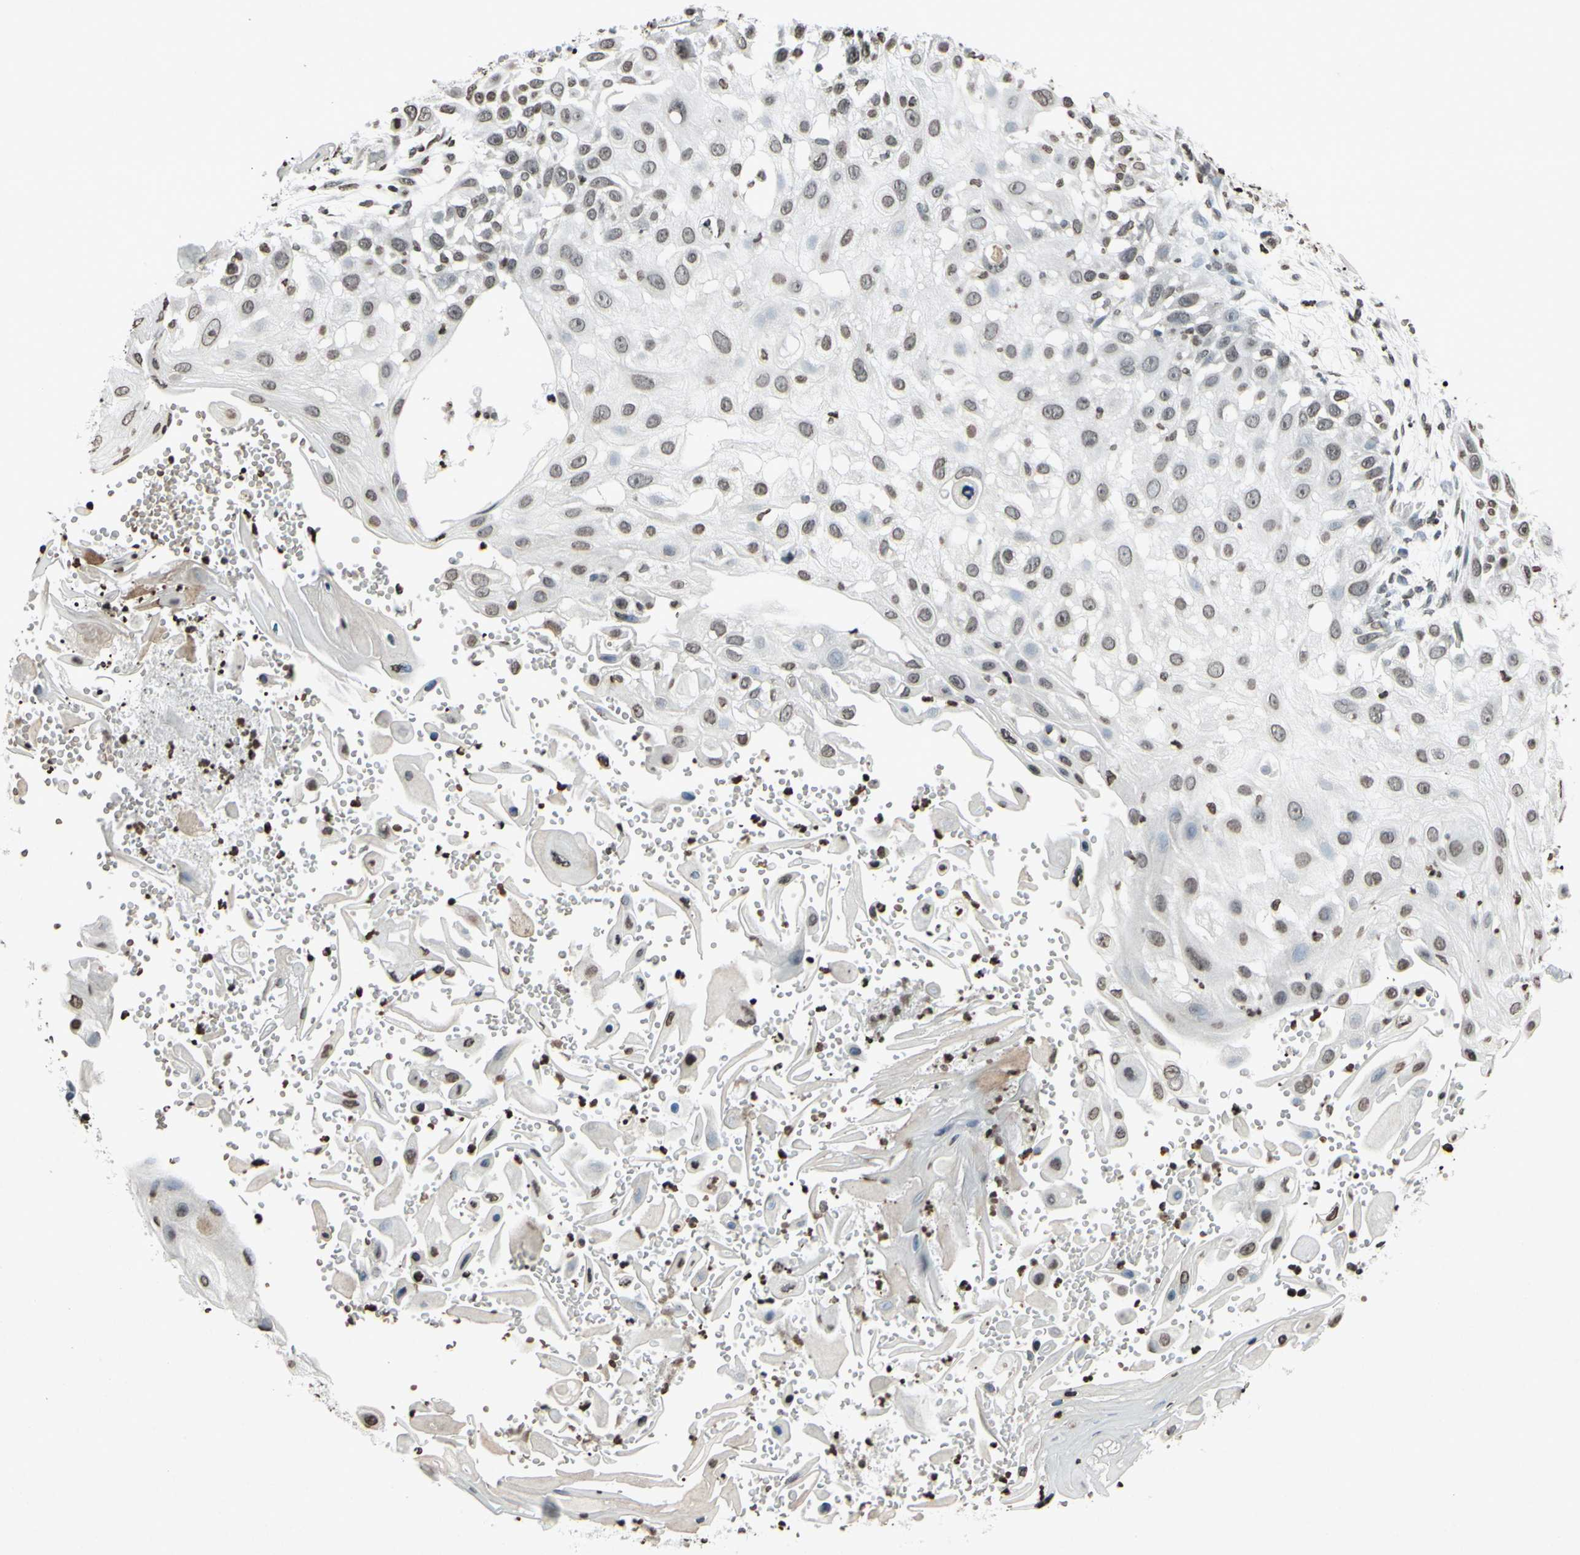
{"staining": {"intensity": "weak", "quantity": "25%-75%", "location": "cytoplasmic/membranous,nuclear"}, "tissue": "skin cancer", "cell_type": "Tumor cells", "image_type": "cancer", "snomed": [{"axis": "morphology", "description": "Squamous cell carcinoma, NOS"}, {"axis": "topography", "description": "Skin"}], "caption": "IHC photomicrograph of human skin cancer stained for a protein (brown), which shows low levels of weak cytoplasmic/membranous and nuclear expression in about 25%-75% of tumor cells.", "gene": "CD79B", "patient": {"sex": "female", "age": 44}}